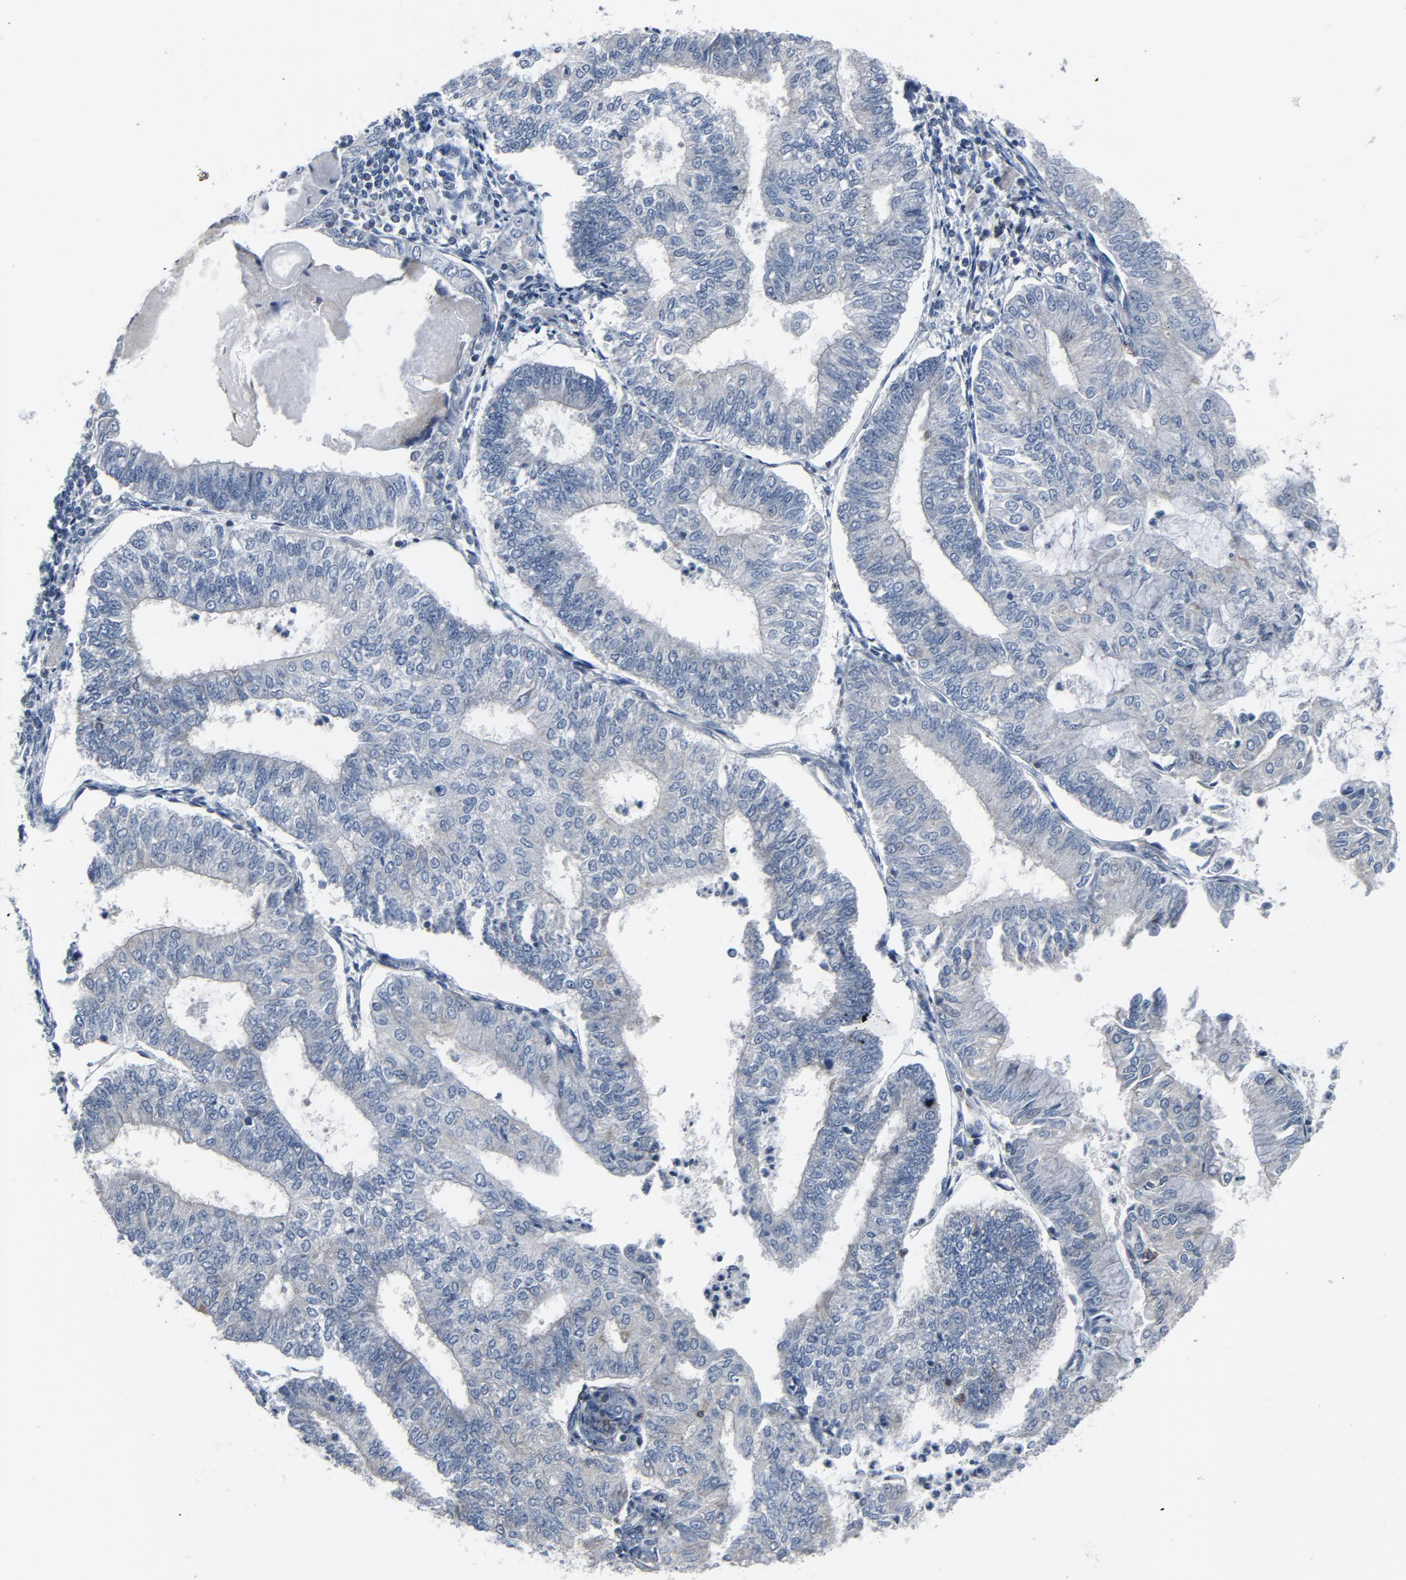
{"staining": {"intensity": "negative", "quantity": "none", "location": "none"}, "tissue": "endometrial cancer", "cell_type": "Tumor cells", "image_type": "cancer", "snomed": [{"axis": "morphology", "description": "Adenocarcinoma, NOS"}, {"axis": "topography", "description": "Endometrium"}], "caption": "The histopathology image reveals no staining of tumor cells in endometrial cancer (adenocarcinoma).", "gene": "GPX2", "patient": {"sex": "female", "age": 59}}